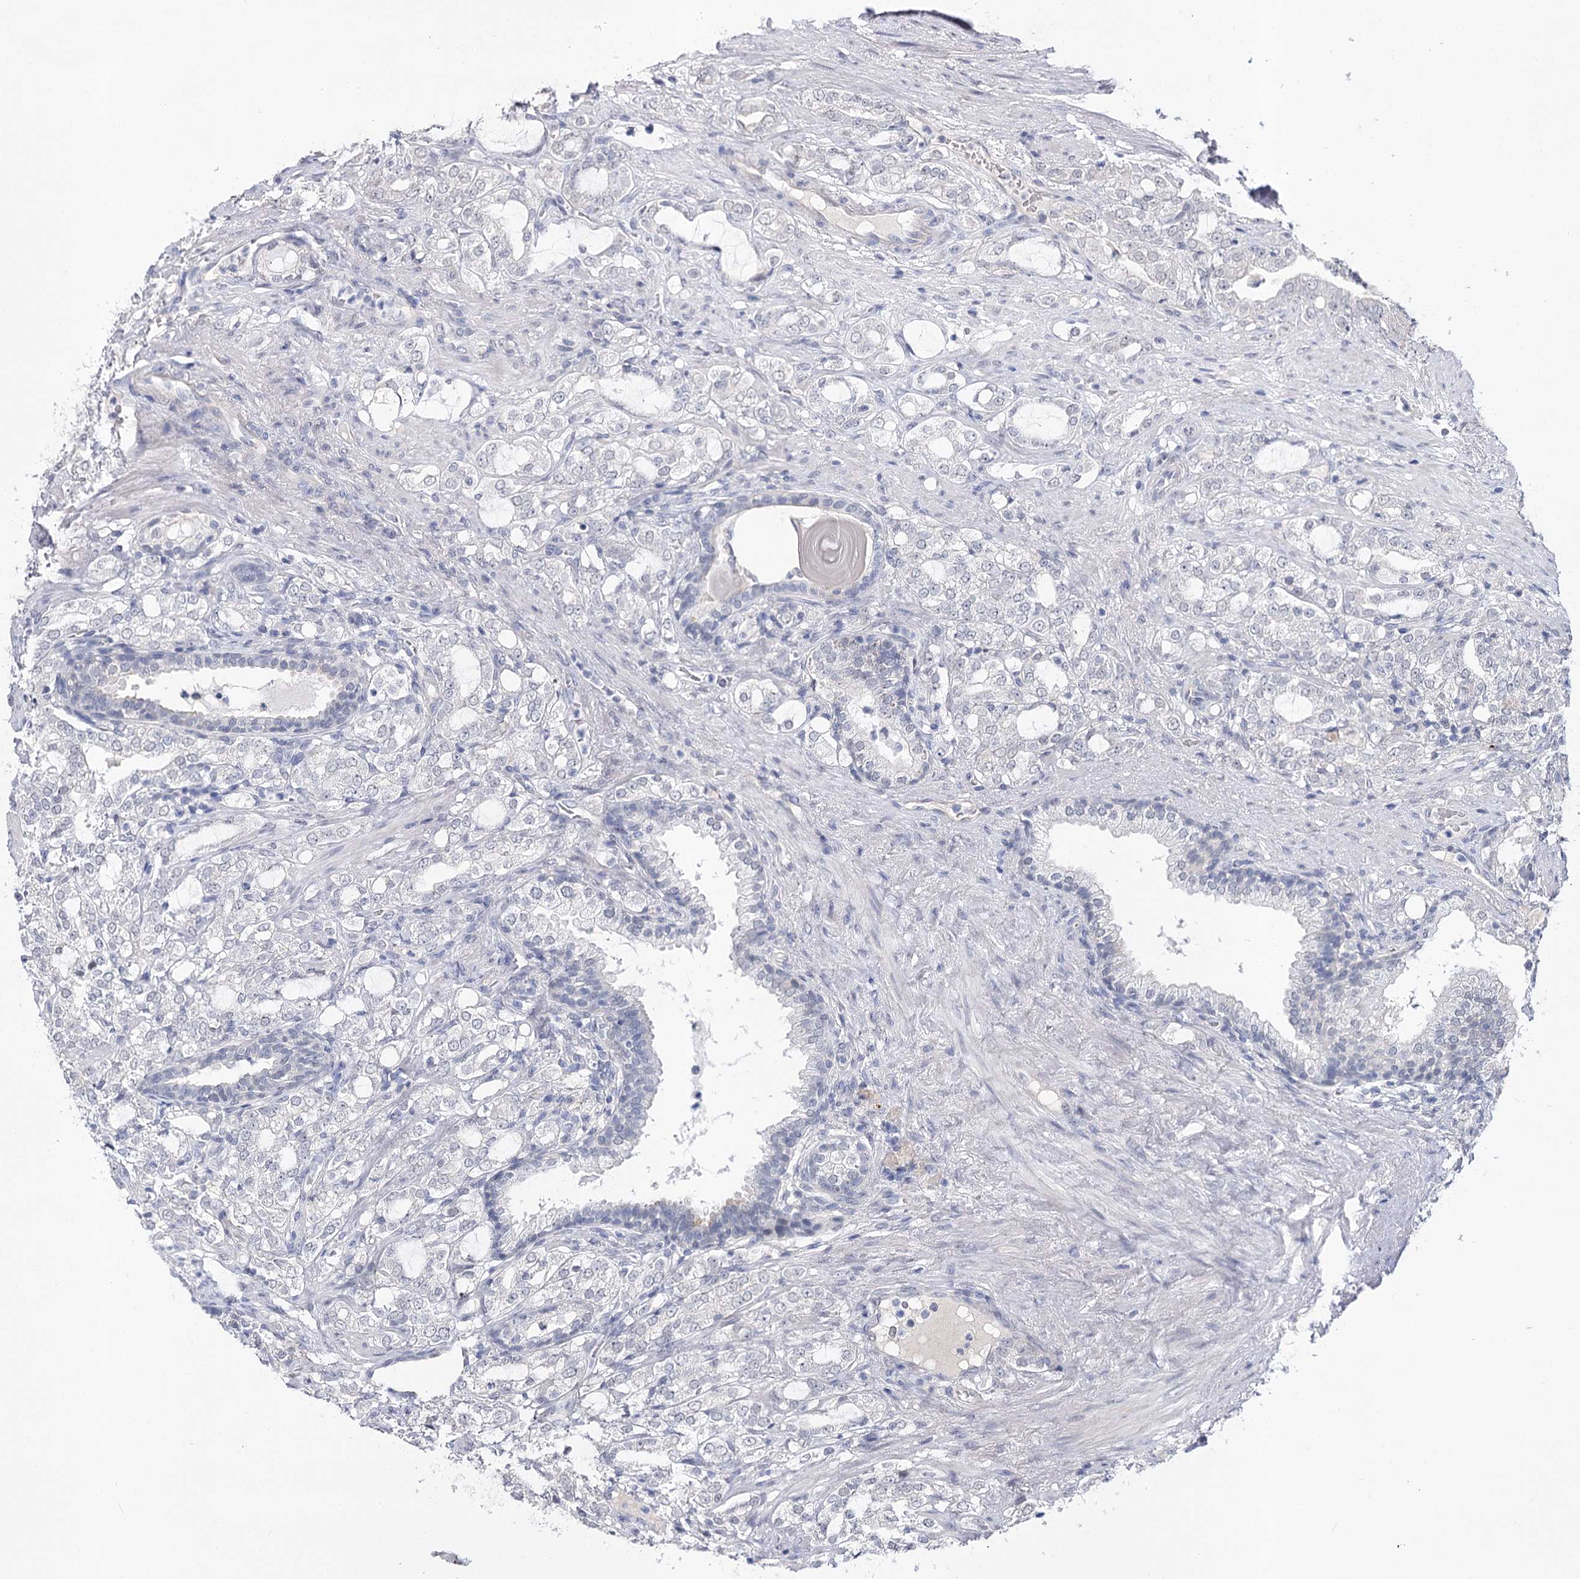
{"staining": {"intensity": "negative", "quantity": "none", "location": "none"}, "tissue": "prostate cancer", "cell_type": "Tumor cells", "image_type": "cancer", "snomed": [{"axis": "morphology", "description": "Adenocarcinoma, High grade"}, {"axis": "topography", "description": "Prostate"}], "caption": "Immunohistochemistry micrograph of prostate cancer (high-grade adenocarcinoma) stained for a protein (brown), which shows no staining in tumor cells.", "gene": "ATP10B", "patient": {"sex": "male", "age": 64}}